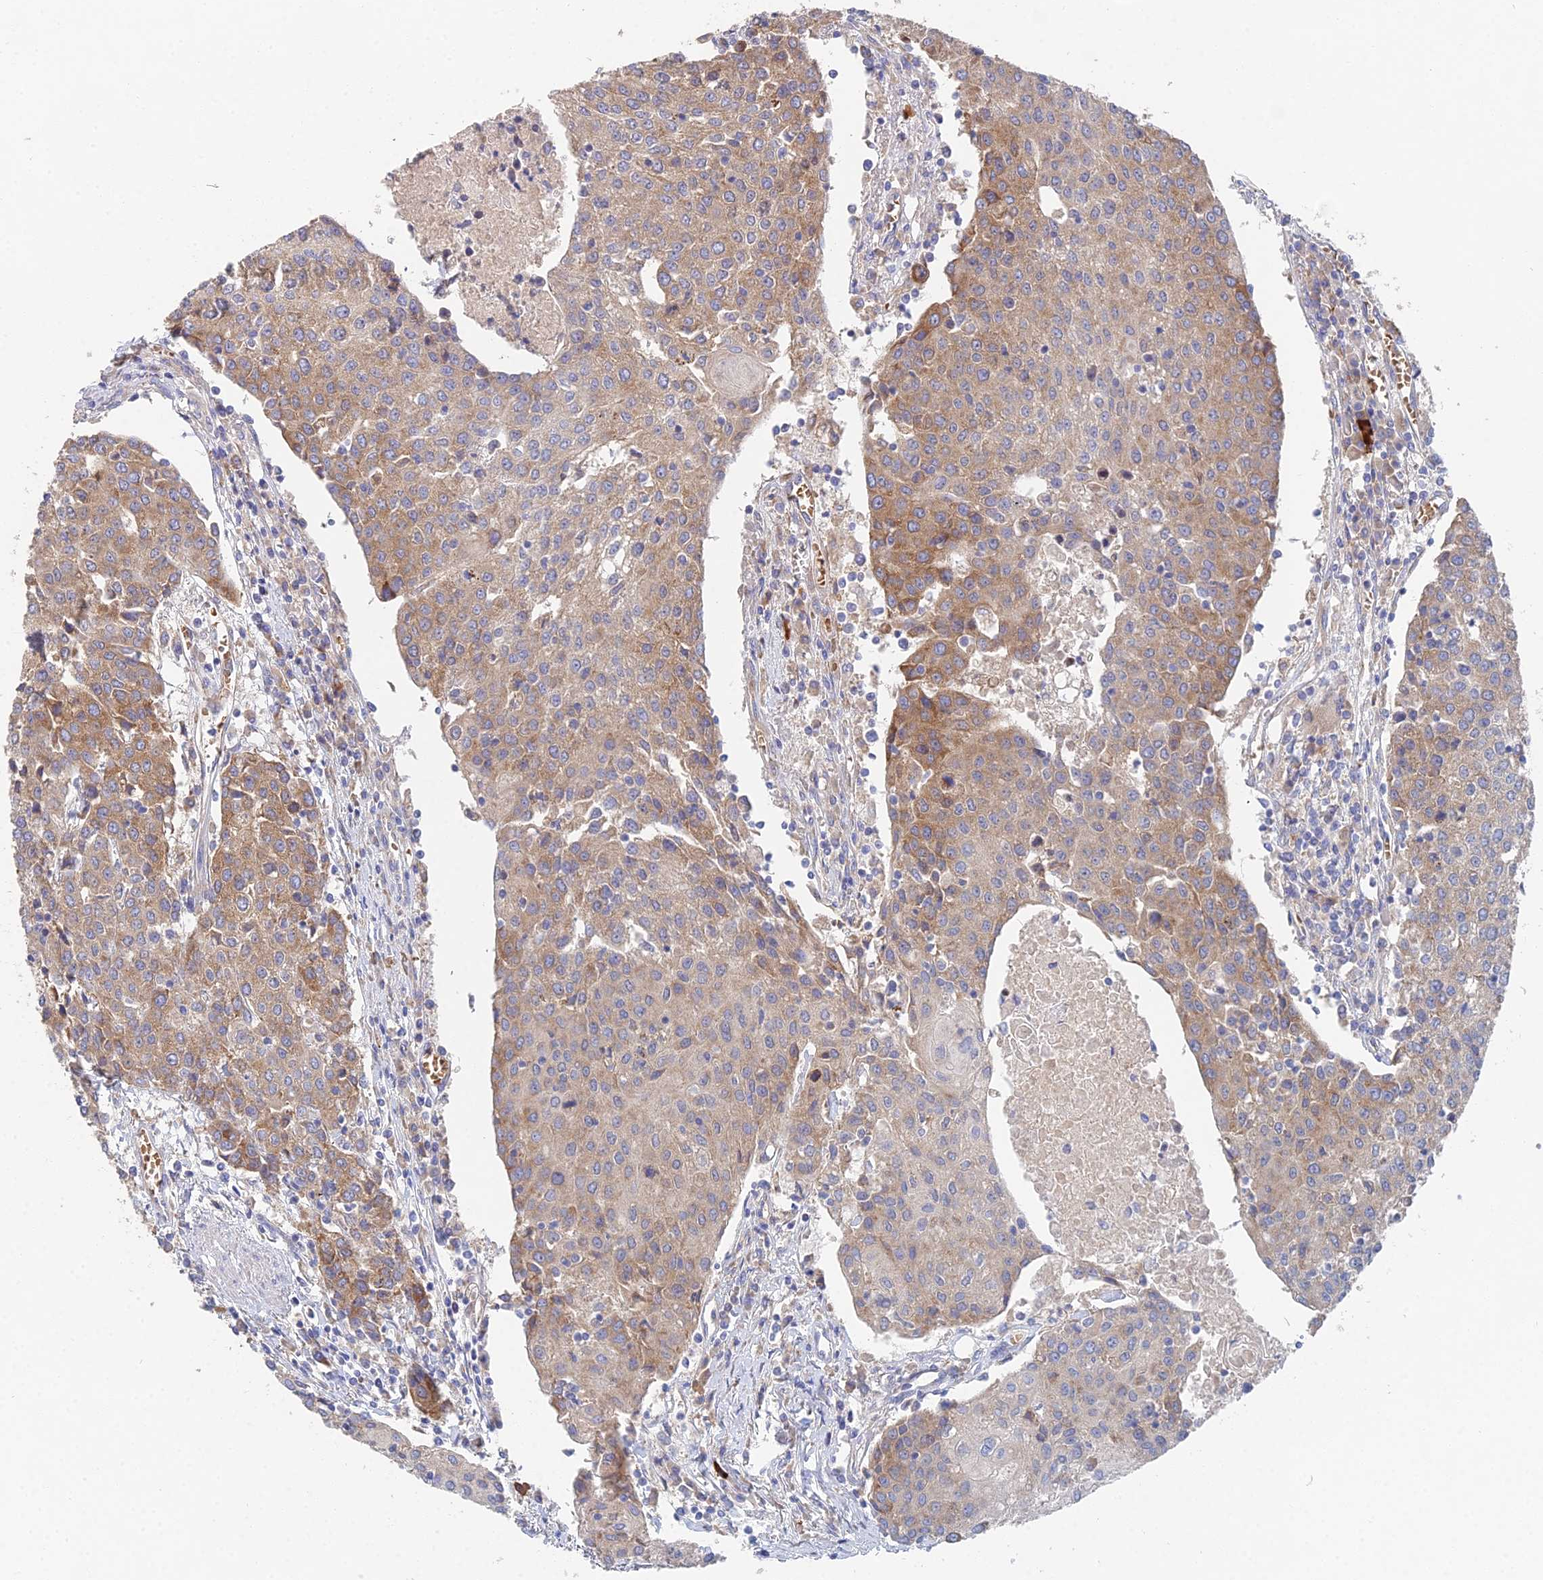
{"staining": {"intensity": "moderate", "quantity": "25%-75%", "location": "cytoplasmic/membranous"}, "tissue": "urothelial cancer", "cell_type": "Tumor cells", "image_type": "cancer", "snomed": [{"axis": "morphology", "description": "Urothelial carcinoma, High grade"}, {"axis": "topography", "description": "Urinary bladder"}], "caption": "Human urothelial cancer stained with a protein marker displays moderate staining in tumor cells.", "gene": "ELOF1", "patient": {"sex": "female", "age": 85}}